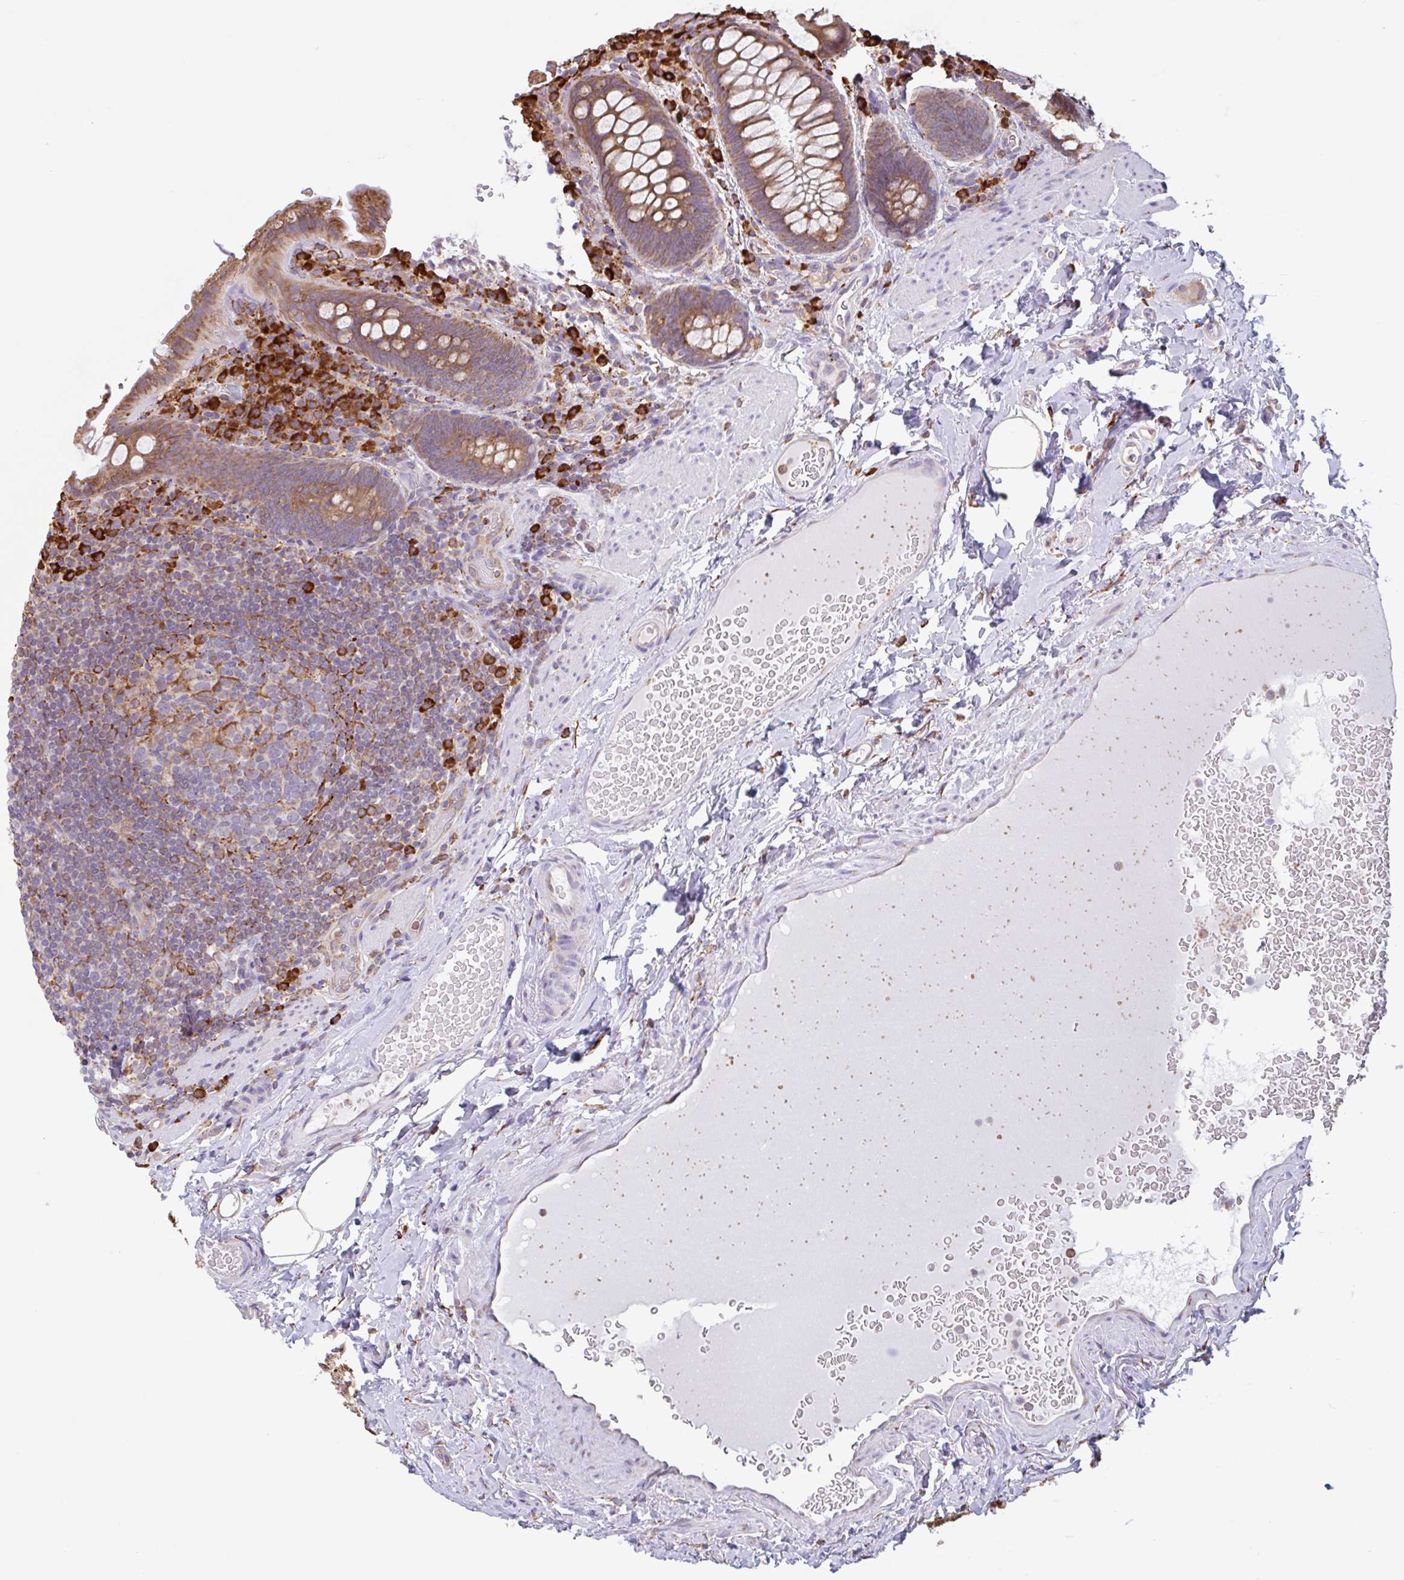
{"staining": {"intensity": "moderate", "quantity": ">75%", "location": "cytoplasmic/membranous"}, "tissue": "rectum", "cell_type": "Glandular cells", "image_type": "normal", "snomed": [{"axis": "morphology", "description": "Normal tissue, NOS"}, {"axis": "topography", "description": "Rectum"}], "caption": "Protein staining of benign rectum shows moderate cytoplasmic/membranous staining in about >75% of glandular cells. (brown staining indicates protein expression, while blue staining denotes nuclei).", "gene": "DOK4", "patient": {"sex": "female", "age": 69}}